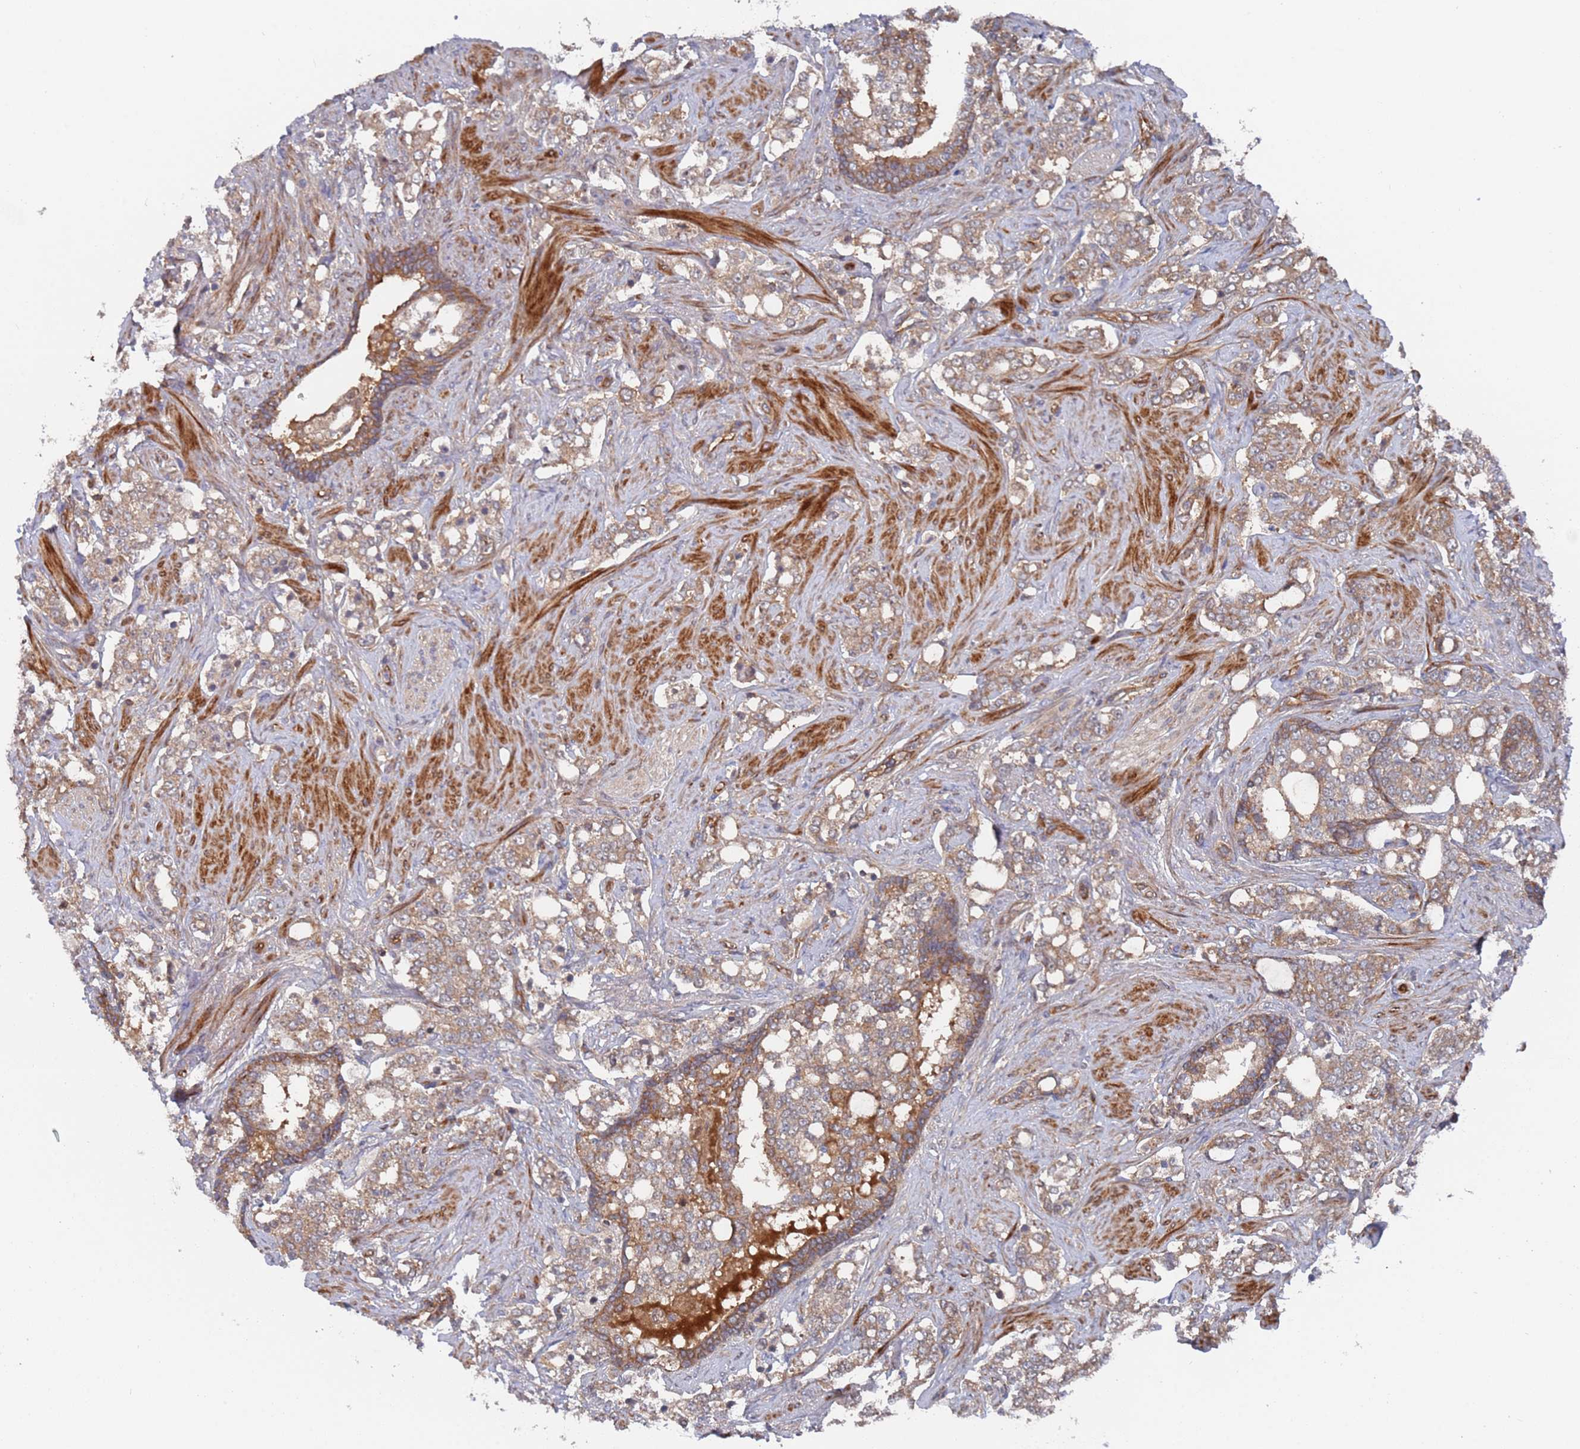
{"staining": {"intensity": "moderate", "quantity": ">75%", "location": "cytoplasmic/membranous"}, "tissue": "prostate cancer", "cell_type": "Tumor cells", "image_type": "cancer", "snomed": [{"axis": "morphology", "description": "Adenocarcinoma, High grade"}, {"axis": "topography", "description": "Prostate"}], "caption": "IHC (DAB) staining of prostate high-grade adenocarcinoma shows moderate cytoplasmic/membranous protein staining in approximately >75% of tumor cells.", "gene": "DDX60", "patient": {"sex": "male", "age": 64}}